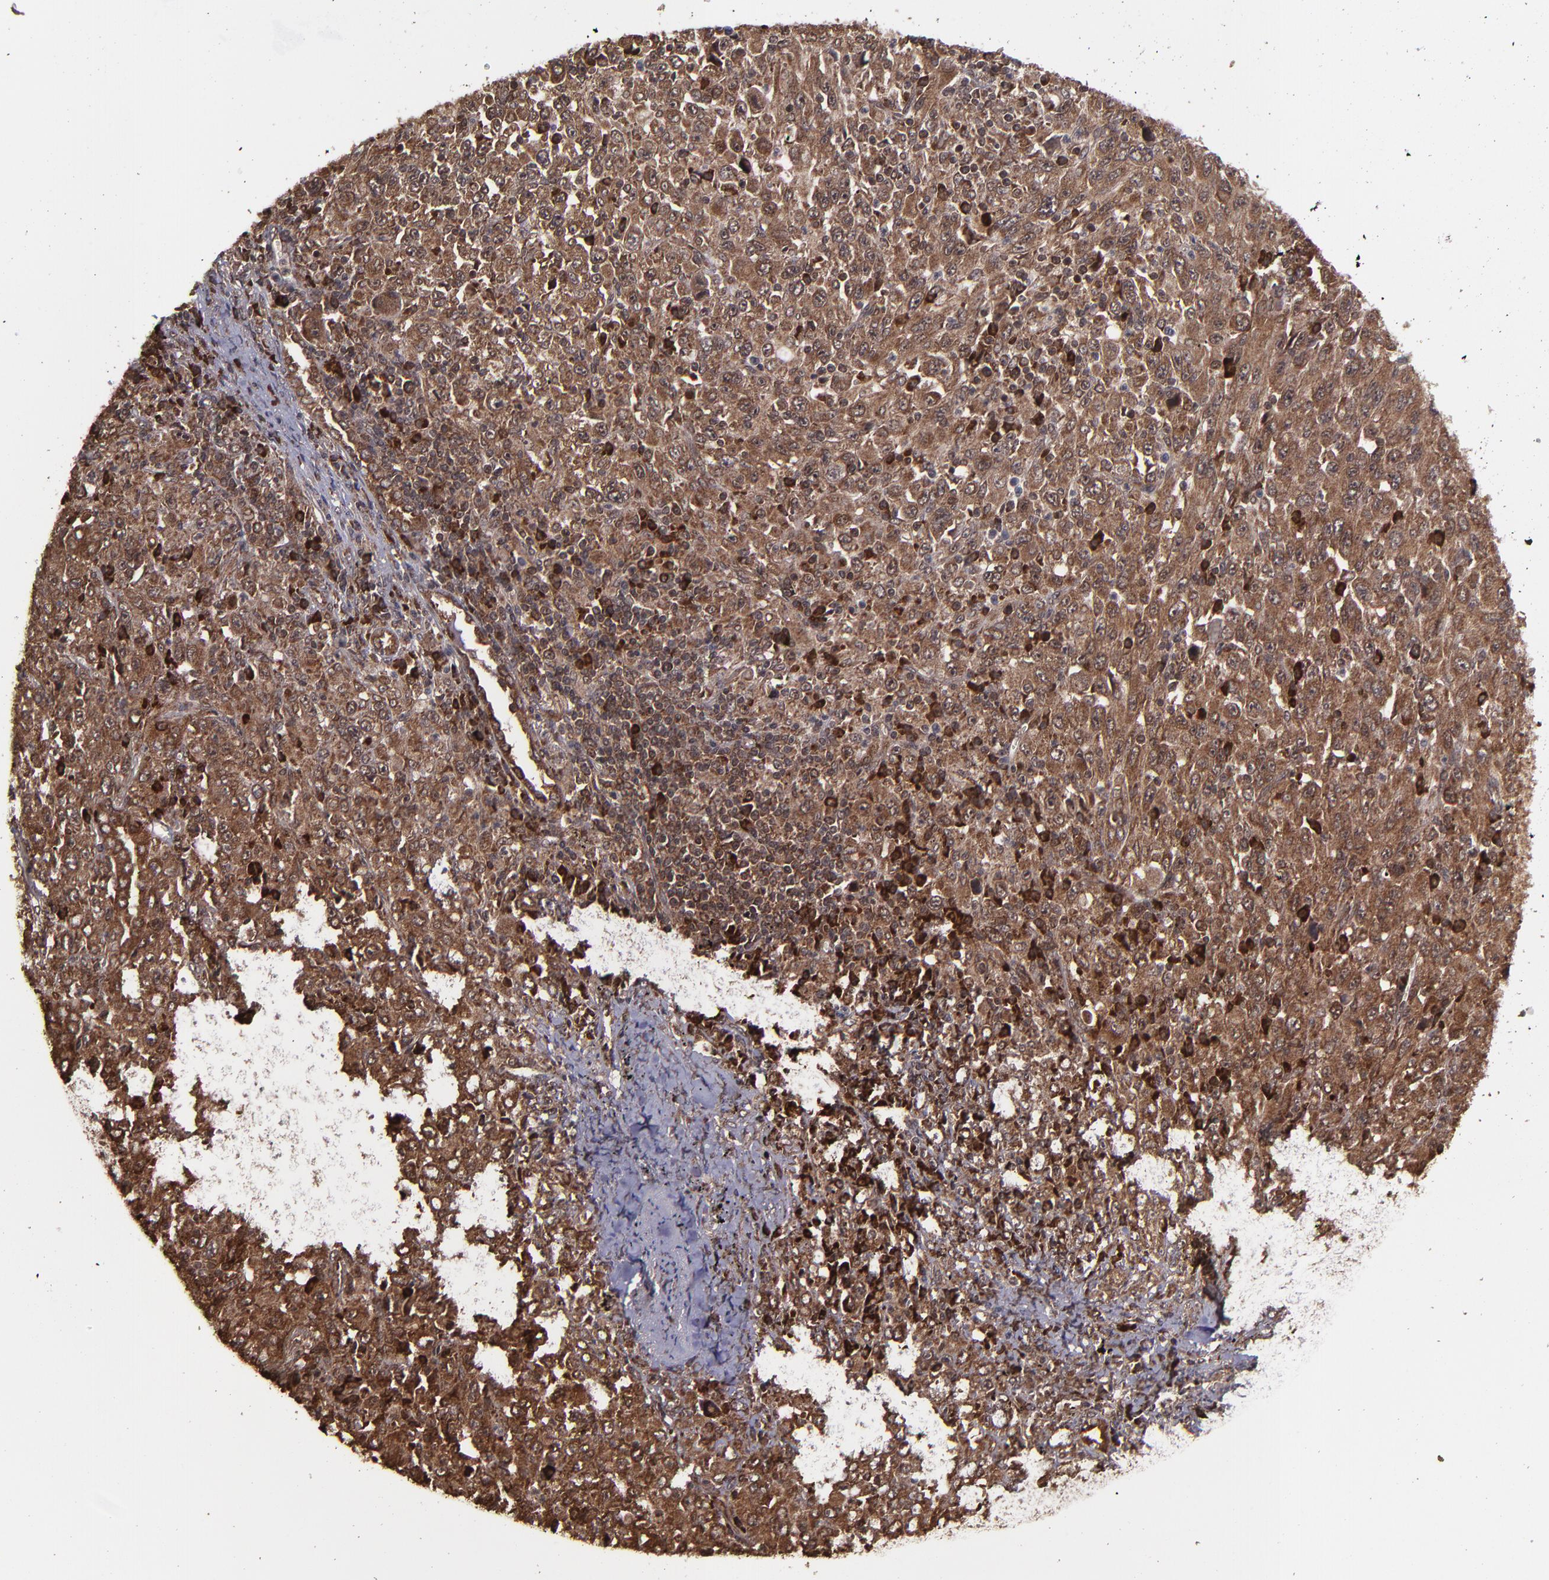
{"staining": {"intensity": "strong", "quantity": ">75%", "location": "cytoplasmic/membranous,nuclear"}, "tissue": "melanoma", "cell_type": "Tumor cells", "image_type": "cancer", "snomed": [{"axis": "morphology", "description": "Malignant melanoma, Metastatic site"}, {"axis": "topography", "description": "Skin"}], "caption": "Malignant melanoma (metastatic site) stained for a protein reveals strong cytoplasmic/membranous and nuclear positivity in tumor cells. (brown staining indicates protein expression, while blue staining denotes nuclei).", "gene": "EIF4ENIF1", "patient": {"sex": "female", "age": 56}}